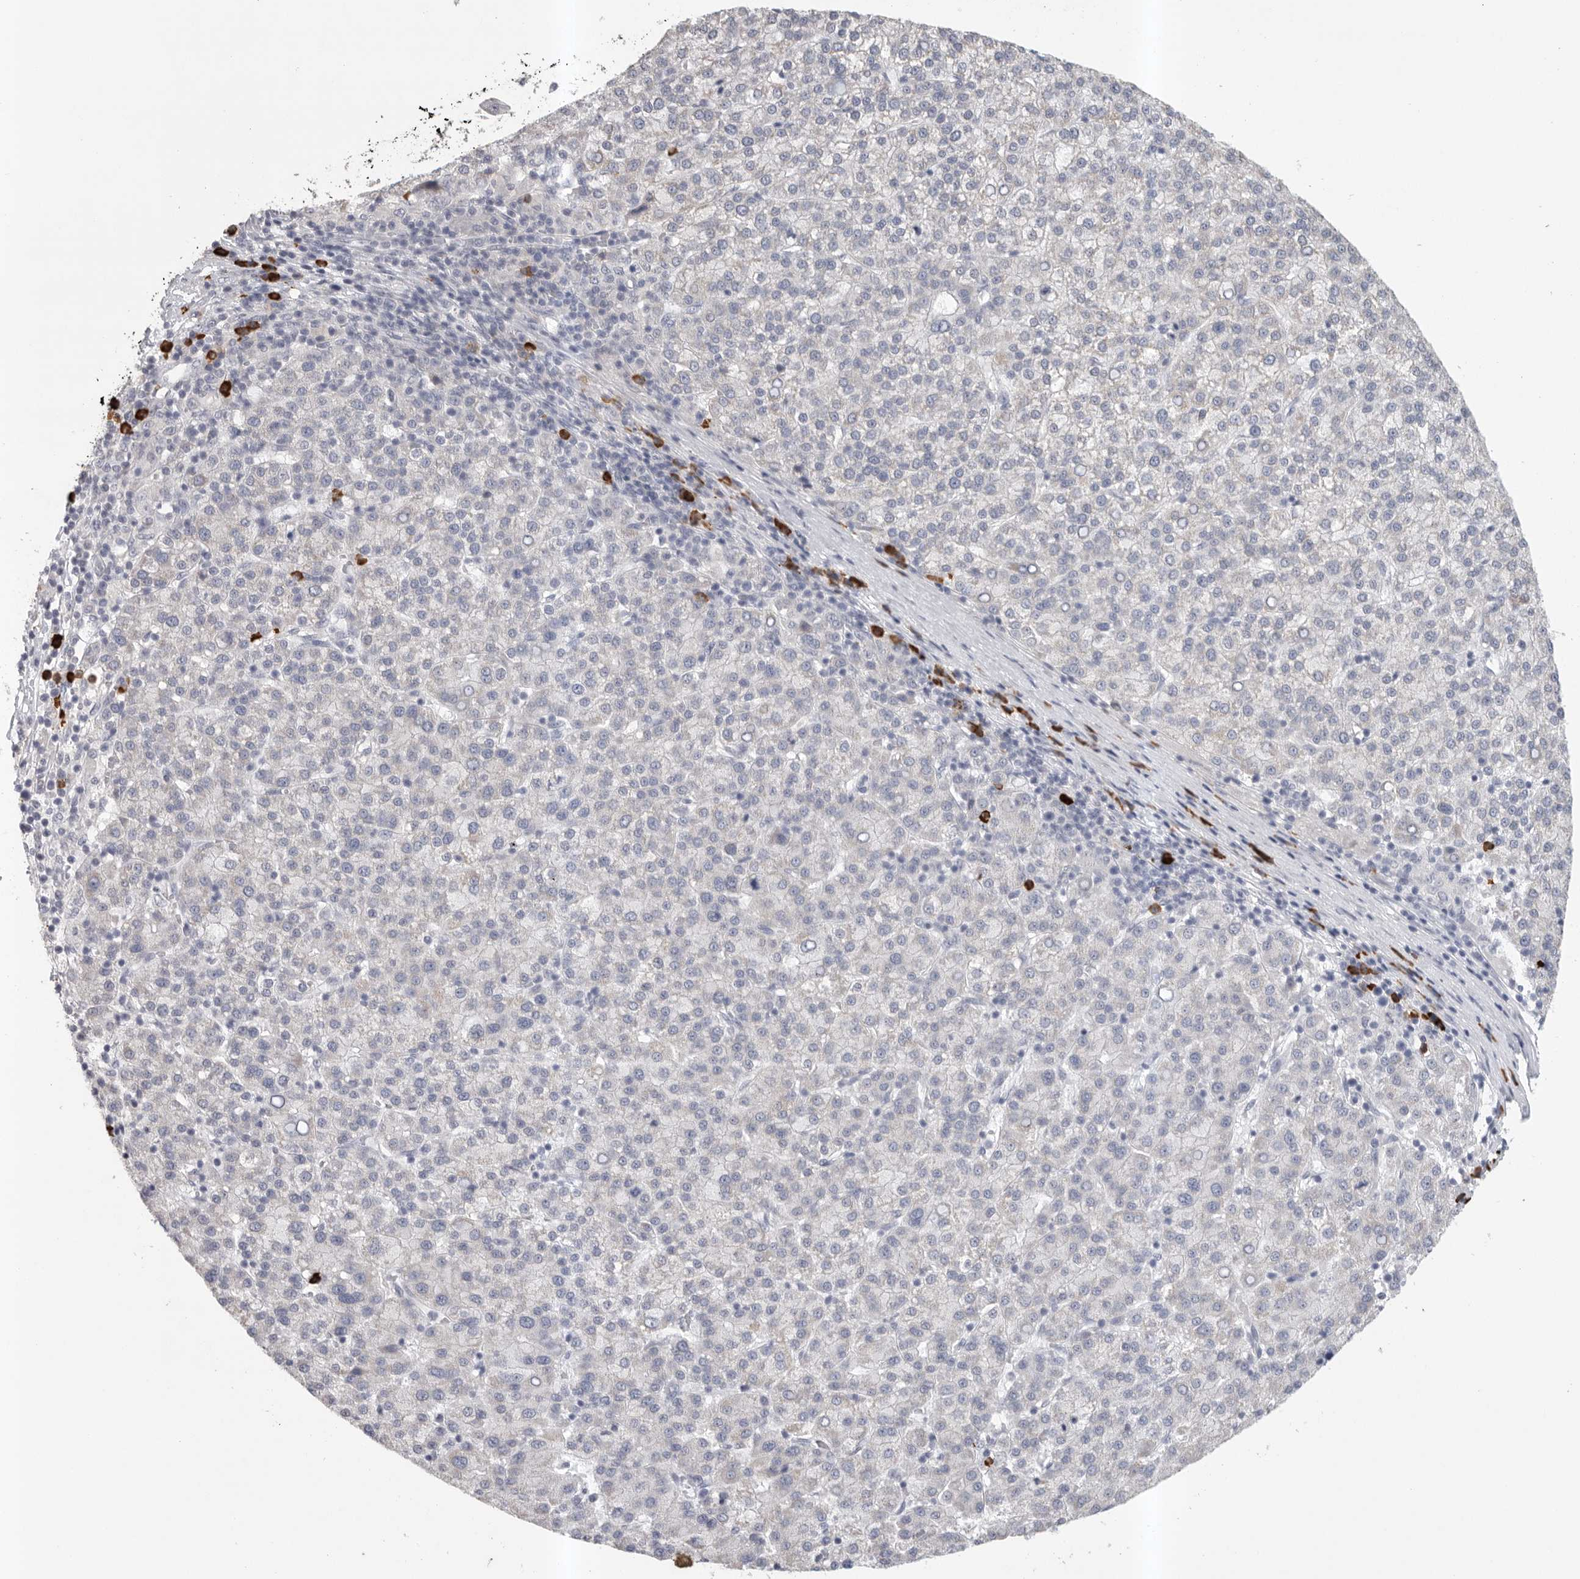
{"staining": {"intensity": "negative", "quantity": "none", "location": "none"}, "tissue": "liver cancer", "cell_type": "Tumor cells", "image_type": "cancer", "snomed": [{"axis": "morphology", "description": "Carcinoma, Hepatocellular, NOS"}, {"axis": "topography", "description": "Liver"}], "caption": "Immunohistochemical staining of human liver cancer reveals no significant staining in tumor cells.", "gene": "TMEM69", "patient": {"sex": "female", "age": 58}}